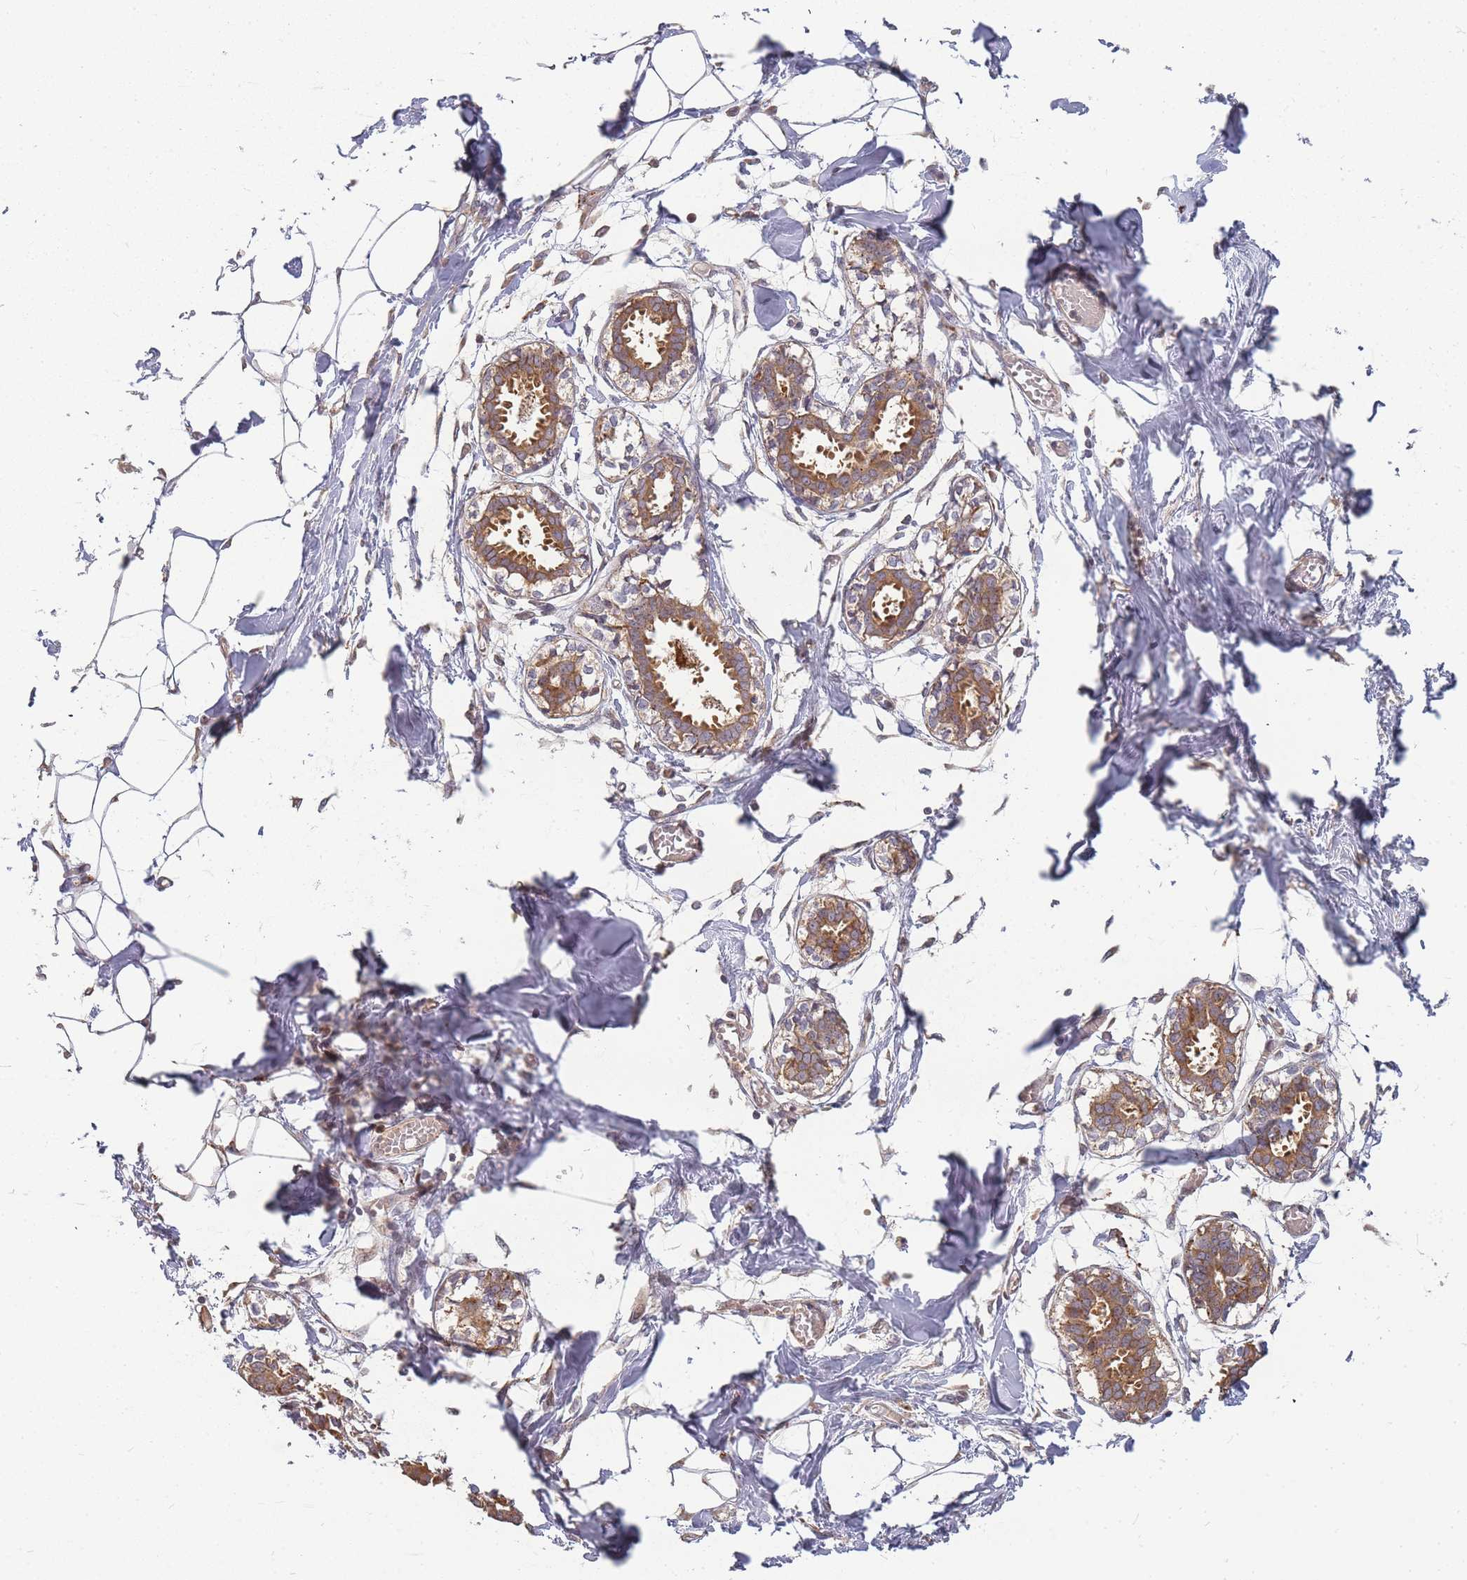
{"staining": {"intensity": "weak", "quantity": "<25%", "location": "cytoplasmic/membranous"}, "tissue": "breast", "cell_type": "Adipocytes", "image_type": "normal", "snomed": [{"axis": "morphology", "description": "Normal tissue, NOS"}, {"axis": "topography", "description": "Breast"}], "caption": "An image of human breast is negative for staining in adipocytes. (DAB immunohistochemistry with hematoxylin counter stain).", "gene": "ATG5", "patient": {"sex": "female", "age": 27}}